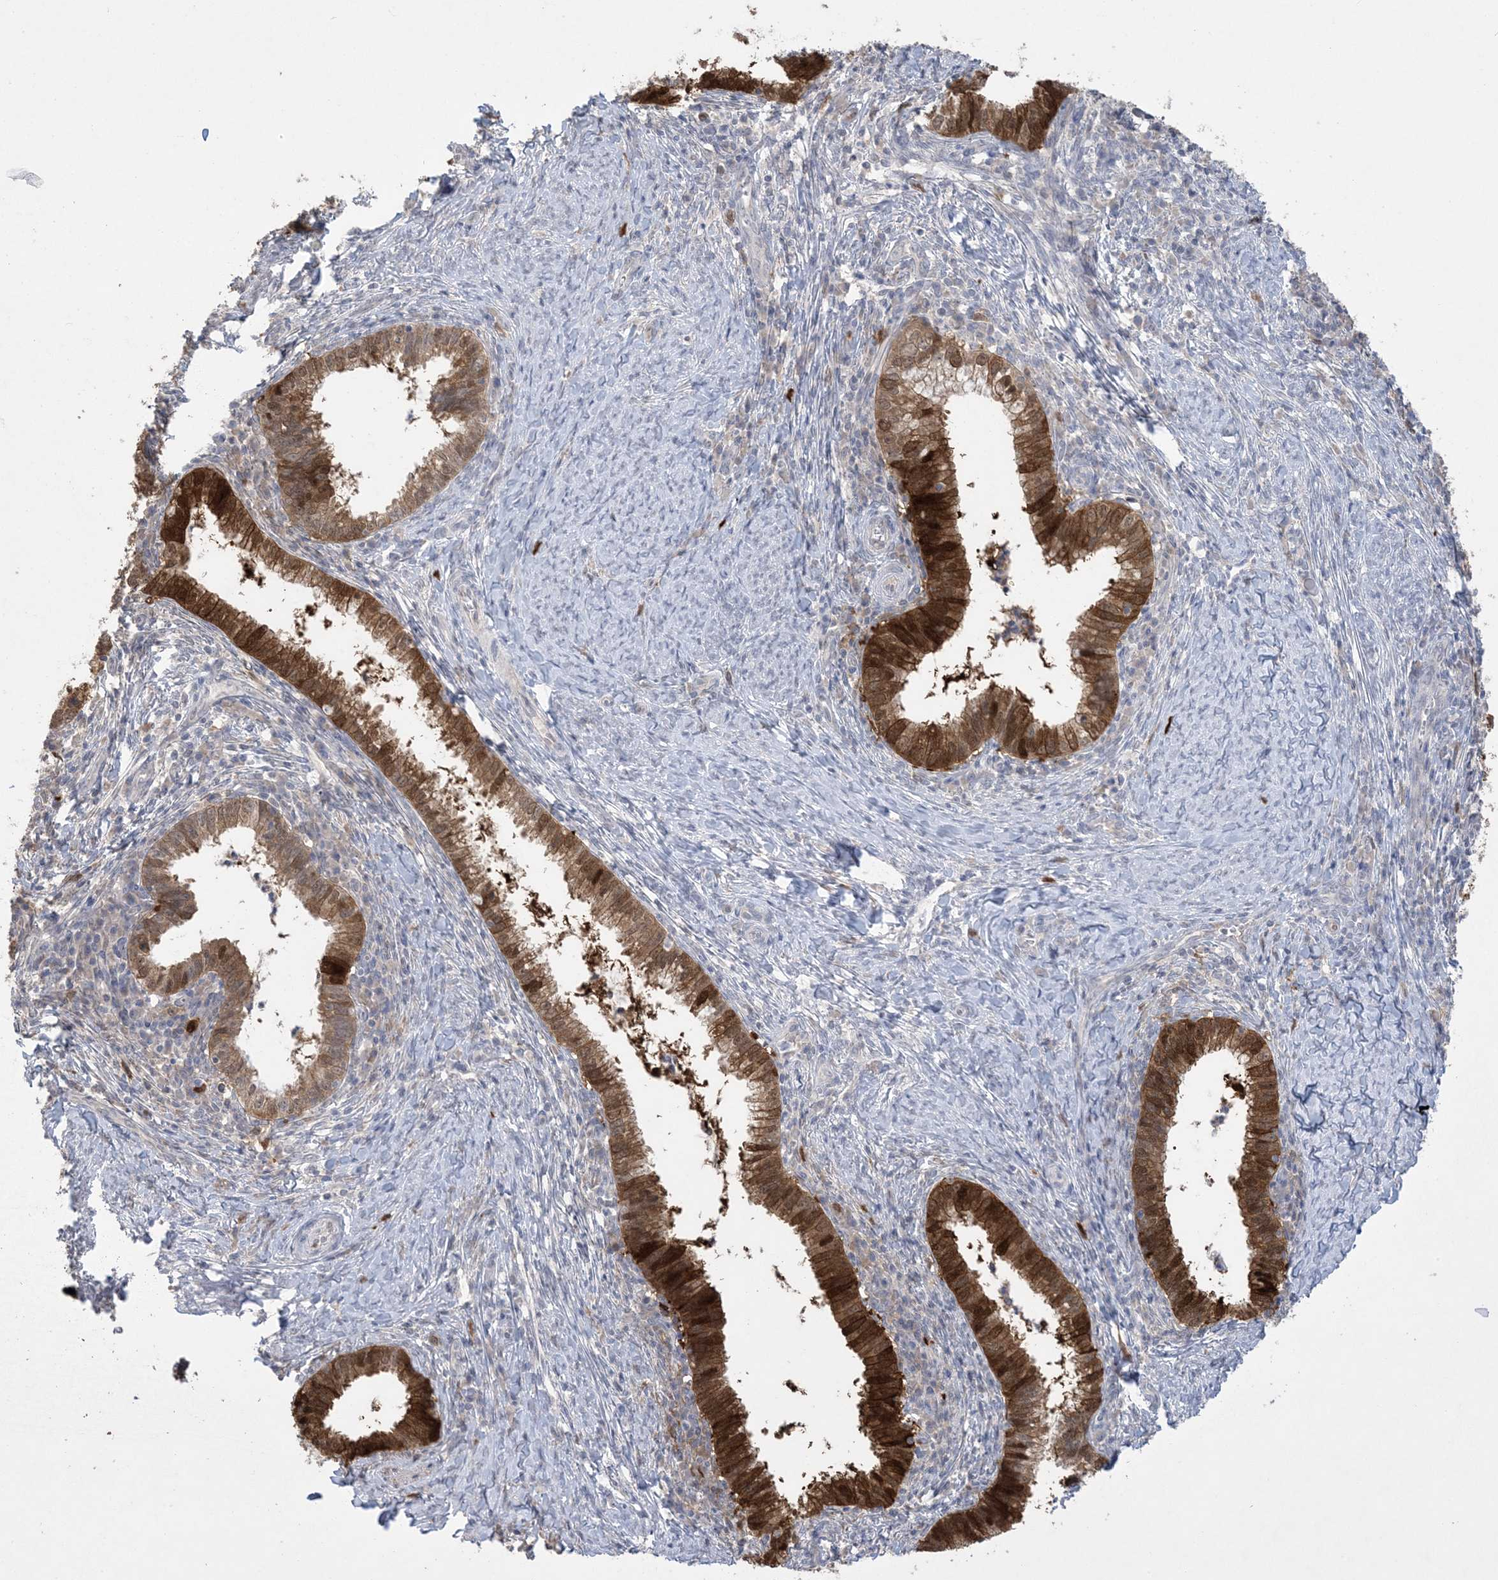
{"staining": {"intensity": "strong", "quantity": ">75%", "location": "cytoplasmic/membranous"}, "tissue": "cervical cancer", "cell_type": "Tumor cells", "image_type": "cancer", "snomed": [{"axis": "morphology", "description": "Adenocarcinoma, NOS"}, {"axis": "topography", "description": "Cervix"}], "caption": "Cervical adenocarcinoma stained for a protein (brown) demonstrates strong cytoplasmic/membranous positive staining in about >75% of tumor cells.", "gene": "HMGCS1", "patient": {"sex": "female", "age": 36}}